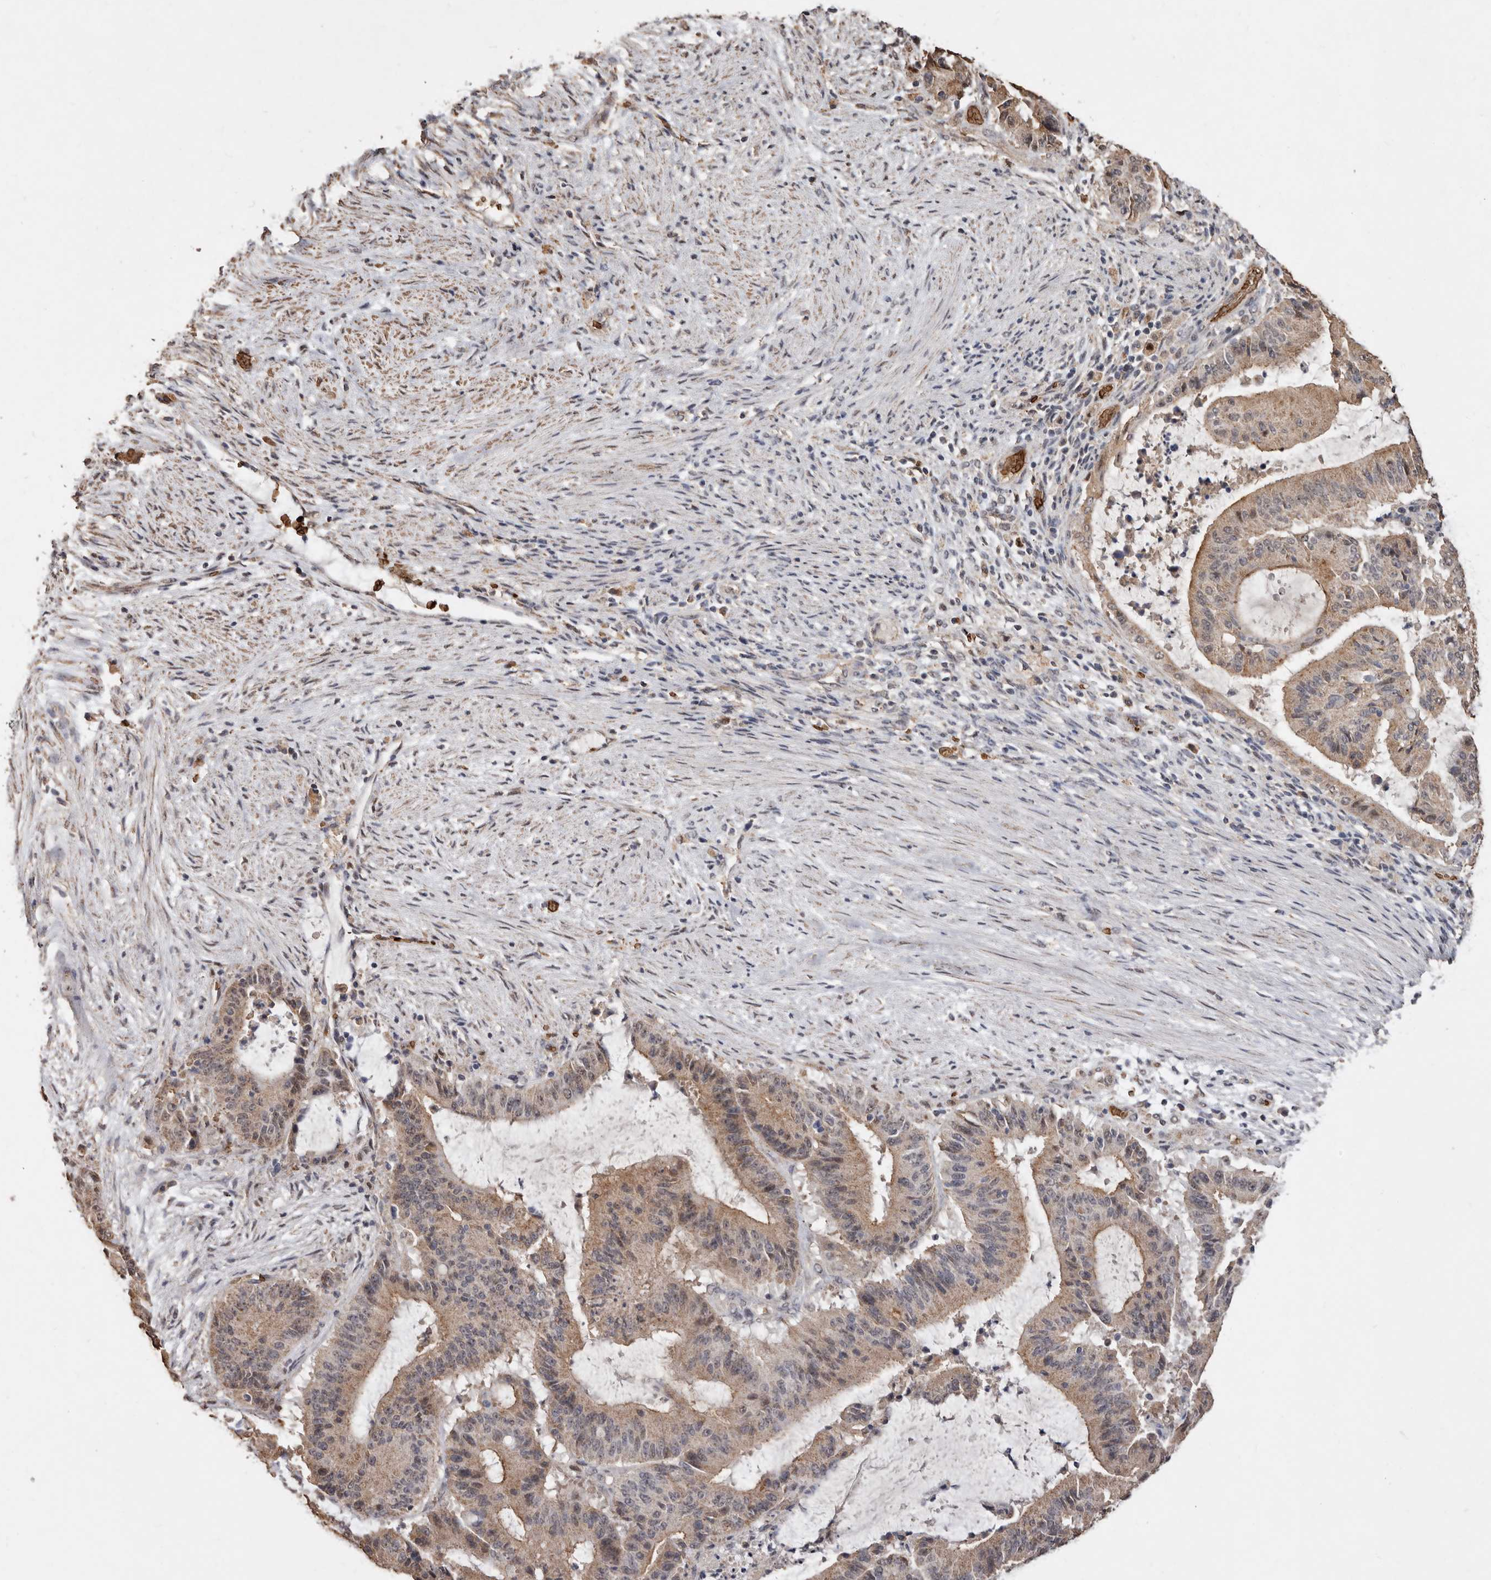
{"staining": {"intensity": "moderate", "quantity": ">75%", "location": "cytoplasmic/membranous"}, "tissue": "liver cancer", "cell_type": "Tumor cells", "image_type": "cancer", "snomed": [{"axis": "morphology", "description": "Normal tissue, NOS"}, {"axis": "morphology", "description": "Cholangiocarcinoma"}, {"axis": "topography", "description": "Liver"}, {"axis": "topography", "description": "Peripheral nerve tissue"}], "caption": "Moderate cytoplasmic/membranous protein staining is identified in about >75% of tumor cells in liver cancer (cholangiocarcinoma). (DAB = brown stain, brightfield microscopy at high magnification).", "gene": "GRAMD2A", "patient": {"sex": "female", "age": 73}}